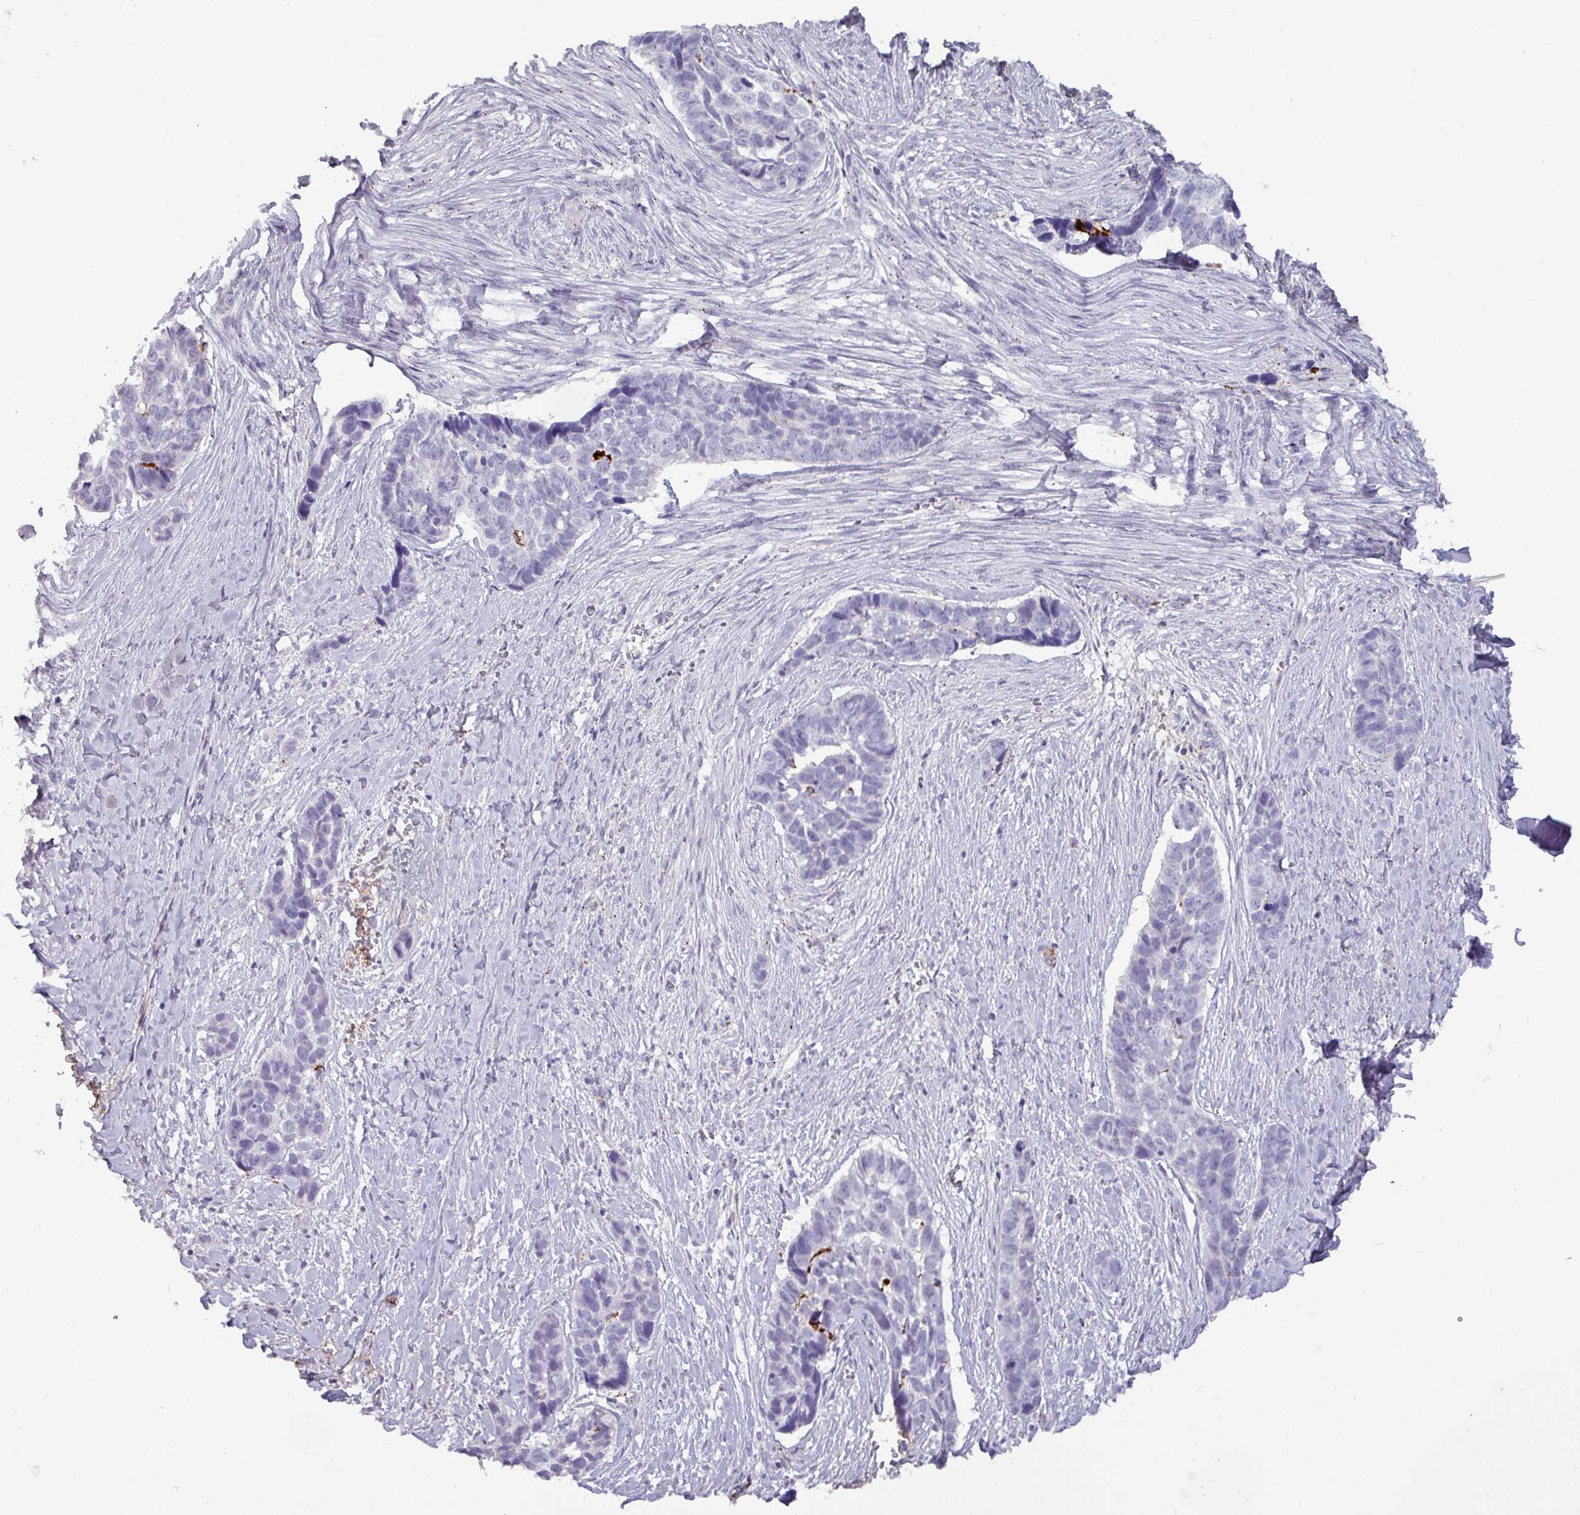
{"staining": {"intensity": "negative", "quantity": "none", "location": "none"}, "tissue": "skin cancer", "cell_type": "Tumor cells", "image_type": "cancer", "snomed": [{"axis": "morphology", "description": "Basal cell carcinoma"}, {"axis": "topography", "description": "Skin"}], "caption": "Immunohistochemical staining of skin cancer shows no significant staining in tumor cells.", "gene": "PLIN2", "patient": {"sex": "female", "age": 82}}